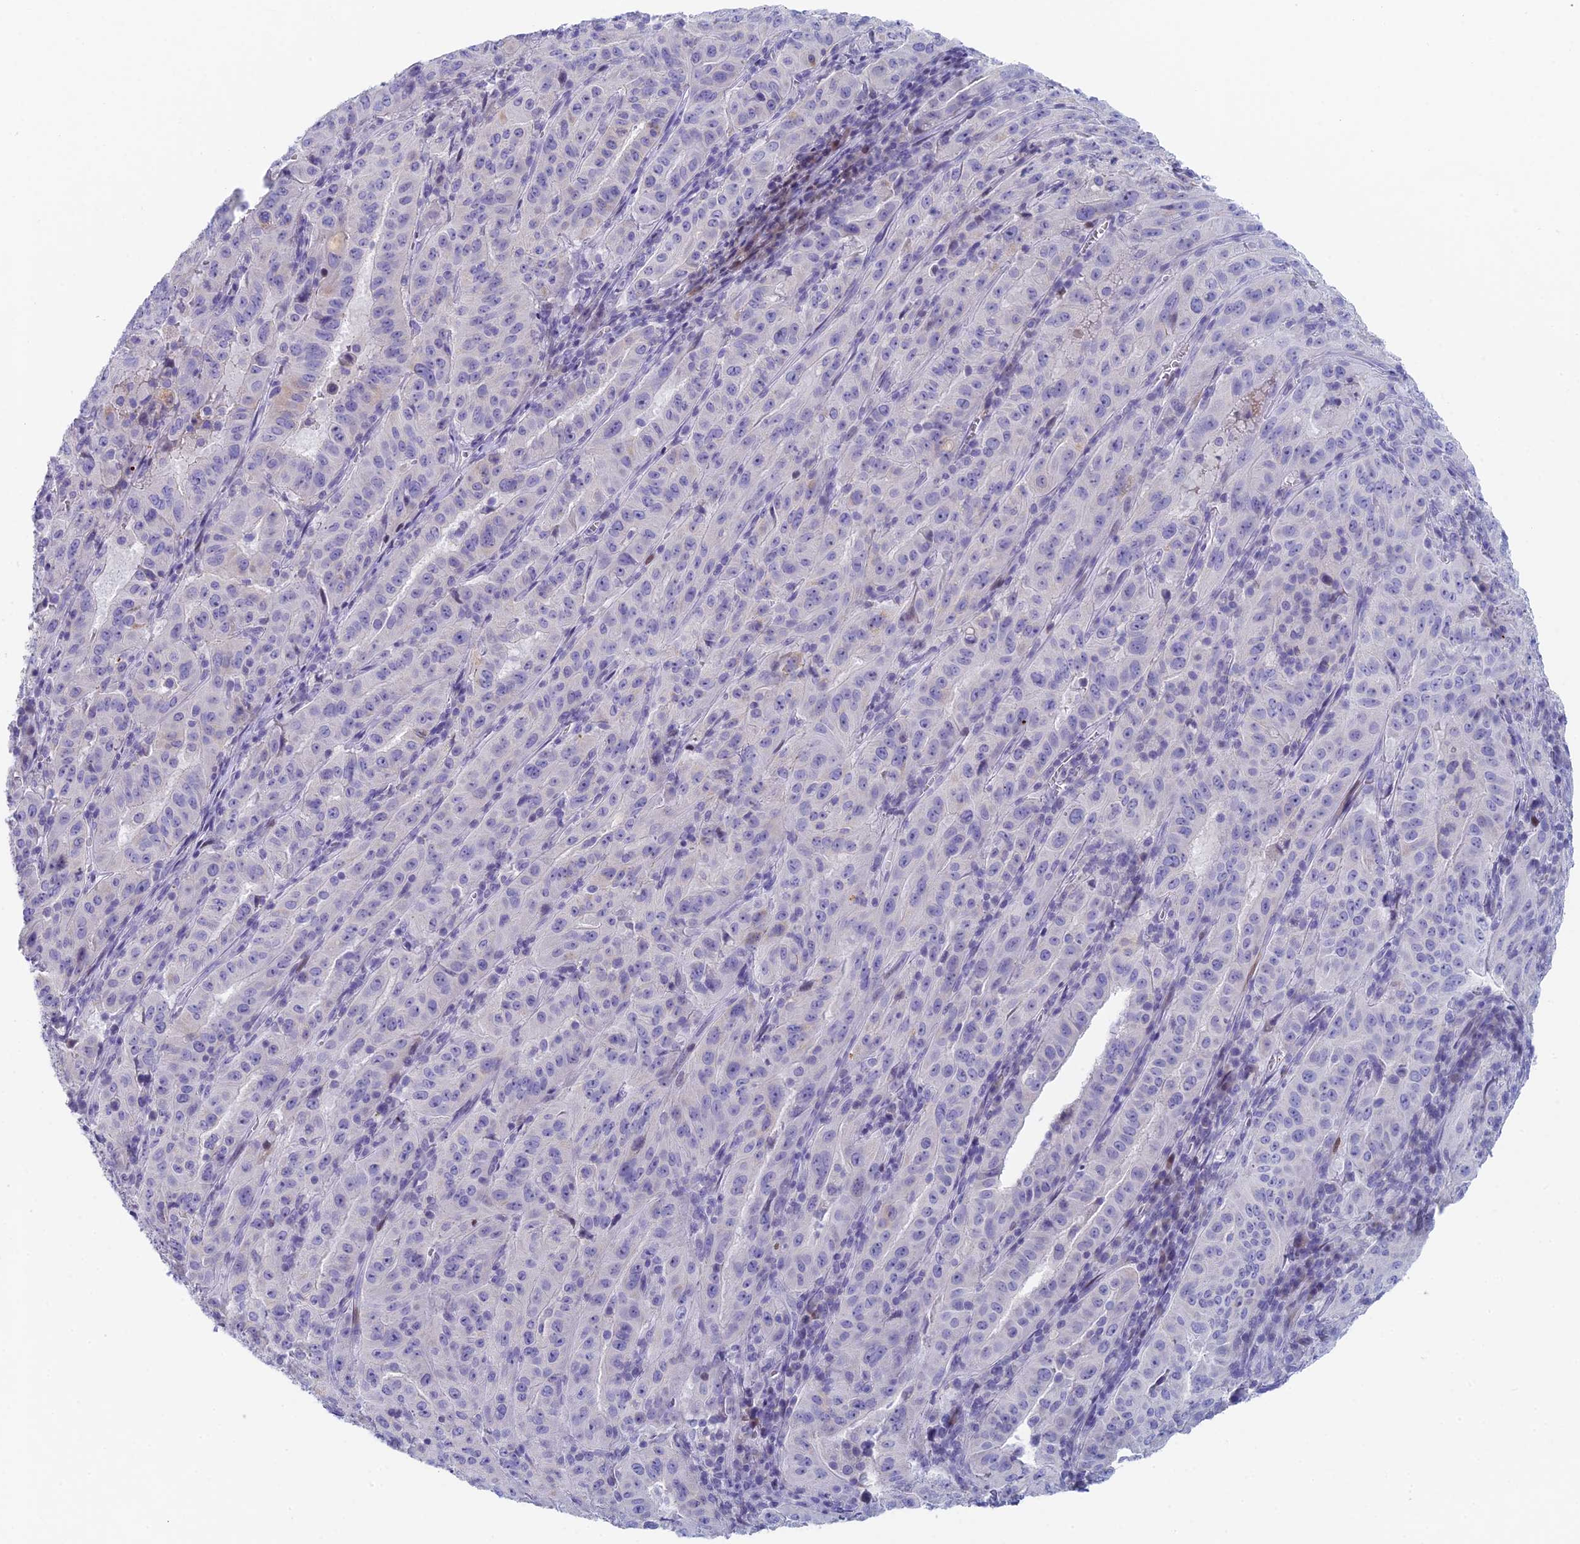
{"staining": {"intensity": "negative", "quantity": "none", "location": "none"}, "tissue": "pancreatic cancer", "cell_type": "Tumor cells", "image_type": "cancer", "snomed": [{"axis": "morphology", "description": "Adenocarcinoma, NOS"}, {"axis": "topography", "description": "Pancreas"}], "caption": "The photomicrograph demonstrates no significant staining in tumor cells of pancreatic cancer (adenocarcinoma).", "gene": "REXO5", "patient": {"sex": "male", "age": 63}}